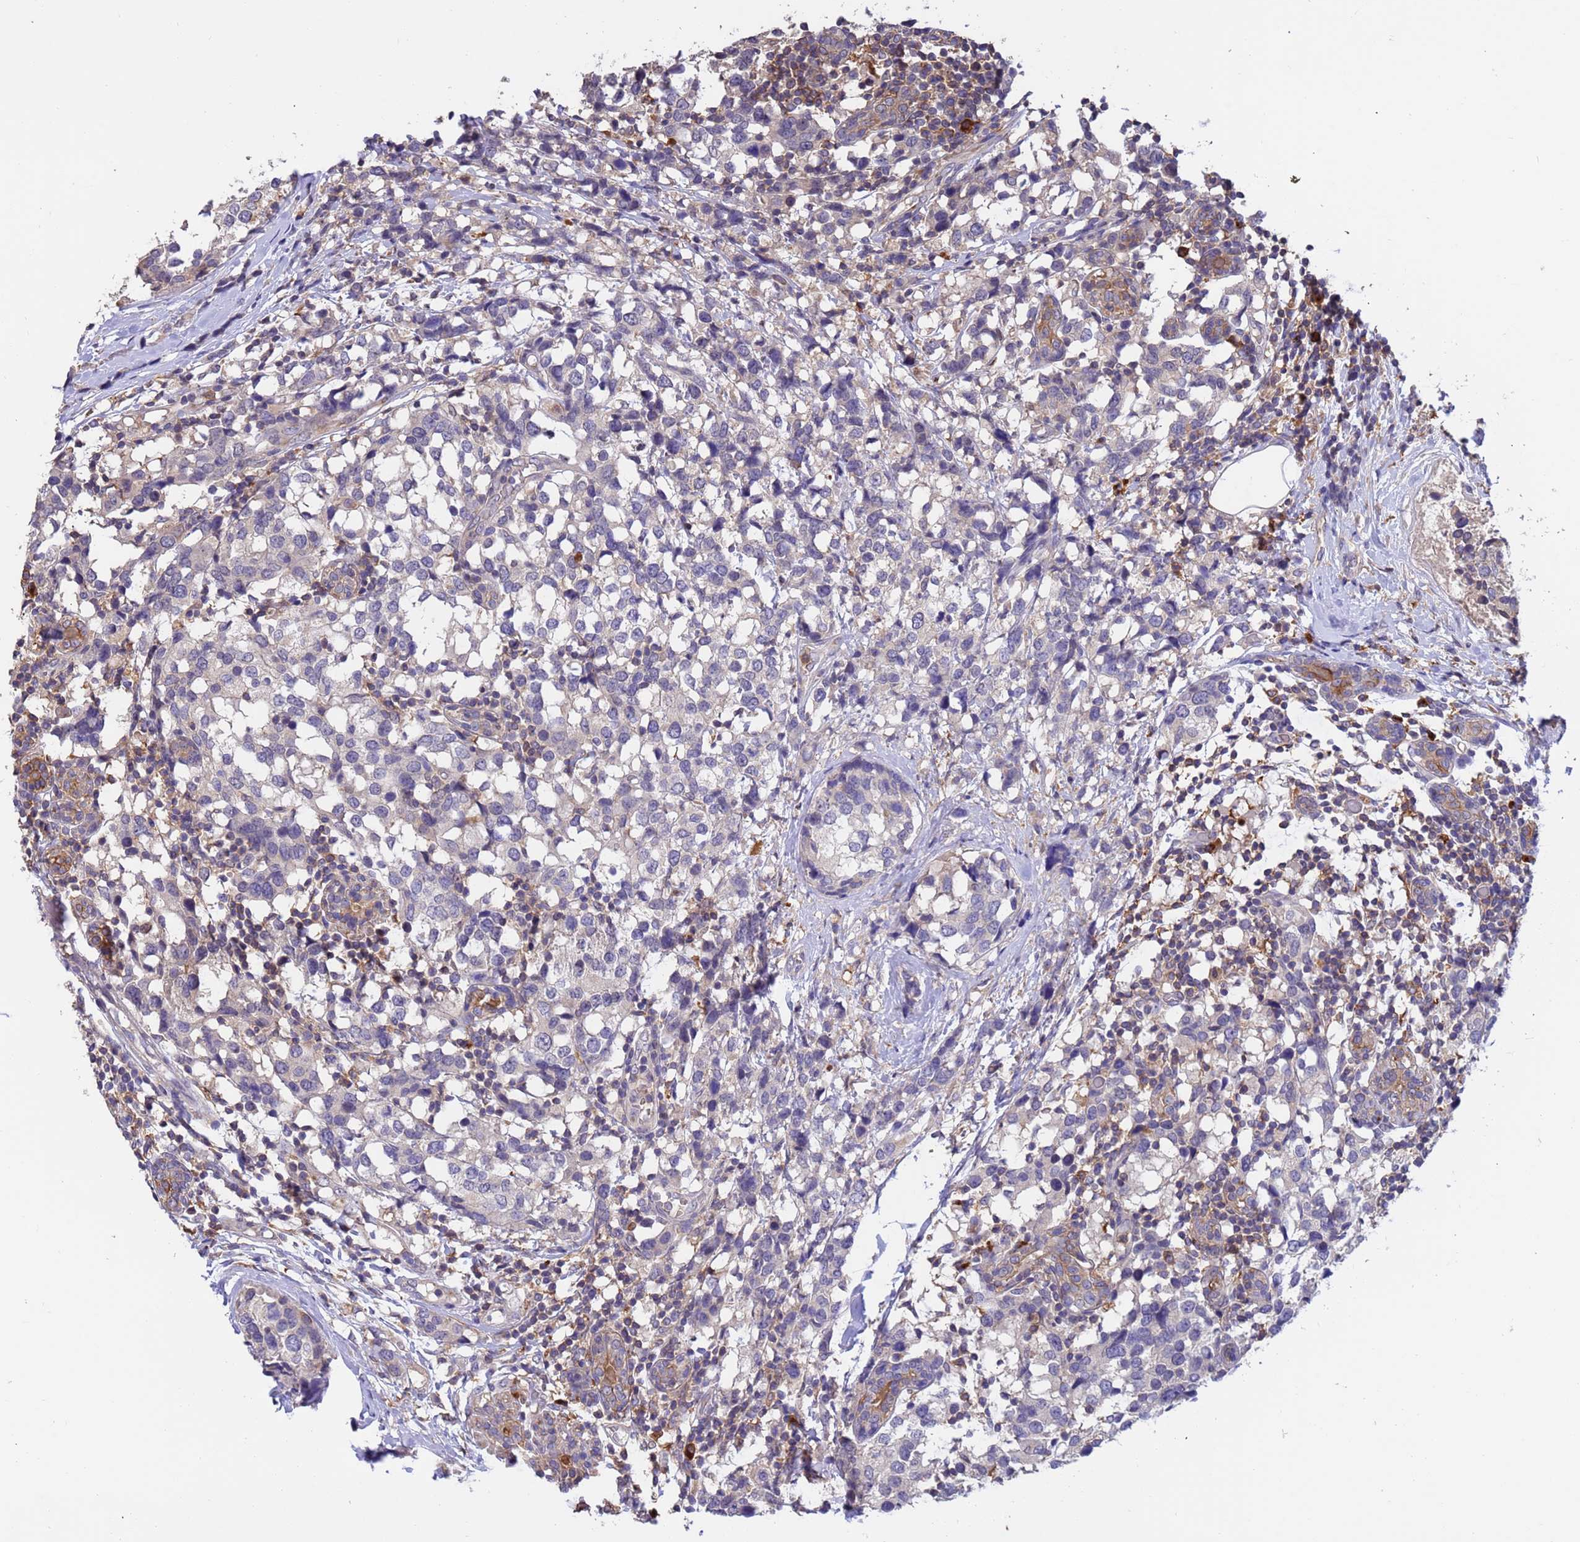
{"staining": {"intensity": "negative", "quantity": "none", "location": "none"}, "tissue": "breast cancer", "cell_type": "Tumor cells", "image_type": "cancer", "snomed": [{"axis": "morphology", "description": "Lobular carcinoma"}, {"axis": "topography", "description": "Breast"}], "caption": "Immunohistochemical staining of human breast lobular carcinoma displays no significant positivity in tumor cells.", "gene": "AMPD3", "patient": {"sex": "female", "age": 59}}